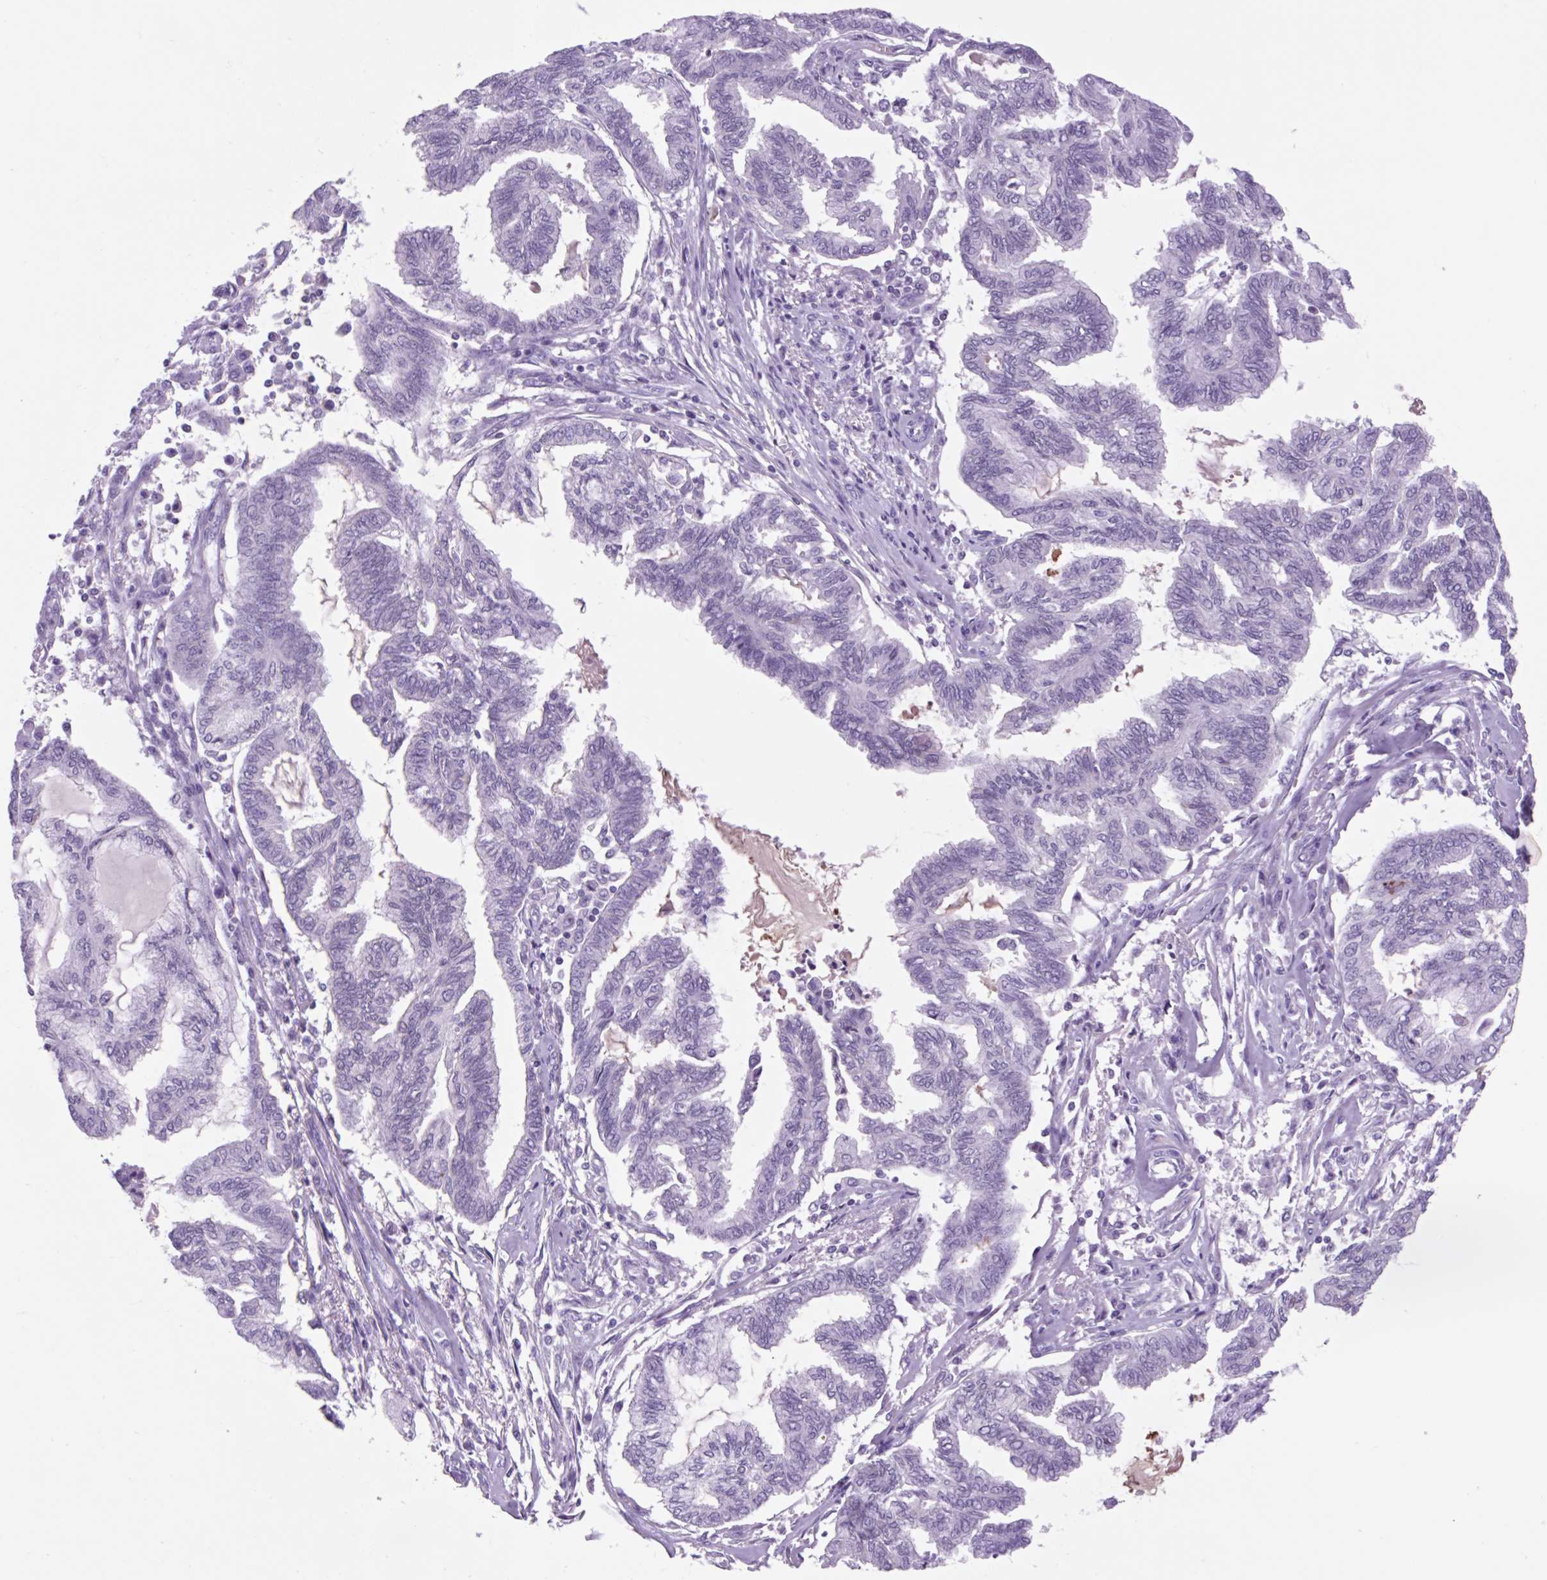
{"staining": {"intensity": "negative", "quantity": "none", "location": "none"}, "tissue": "endometrial cancer", "cell_type": "Tumor cells", "image_type": "cancer", "snomed": [{"axis": "morphology", "description": "Adenocarcinoma, NOS"}, {"axis": "topography", "description": "Endometrium"}], "caption": "High power microscopy photomicrograph of an immunohistochemistry photomicrograph of adenocarcinoma (endometrial), revealing no significant staining in tumor cells.", "gene": "VPREB1", "patient": {"sex": "female", "age": 86}}